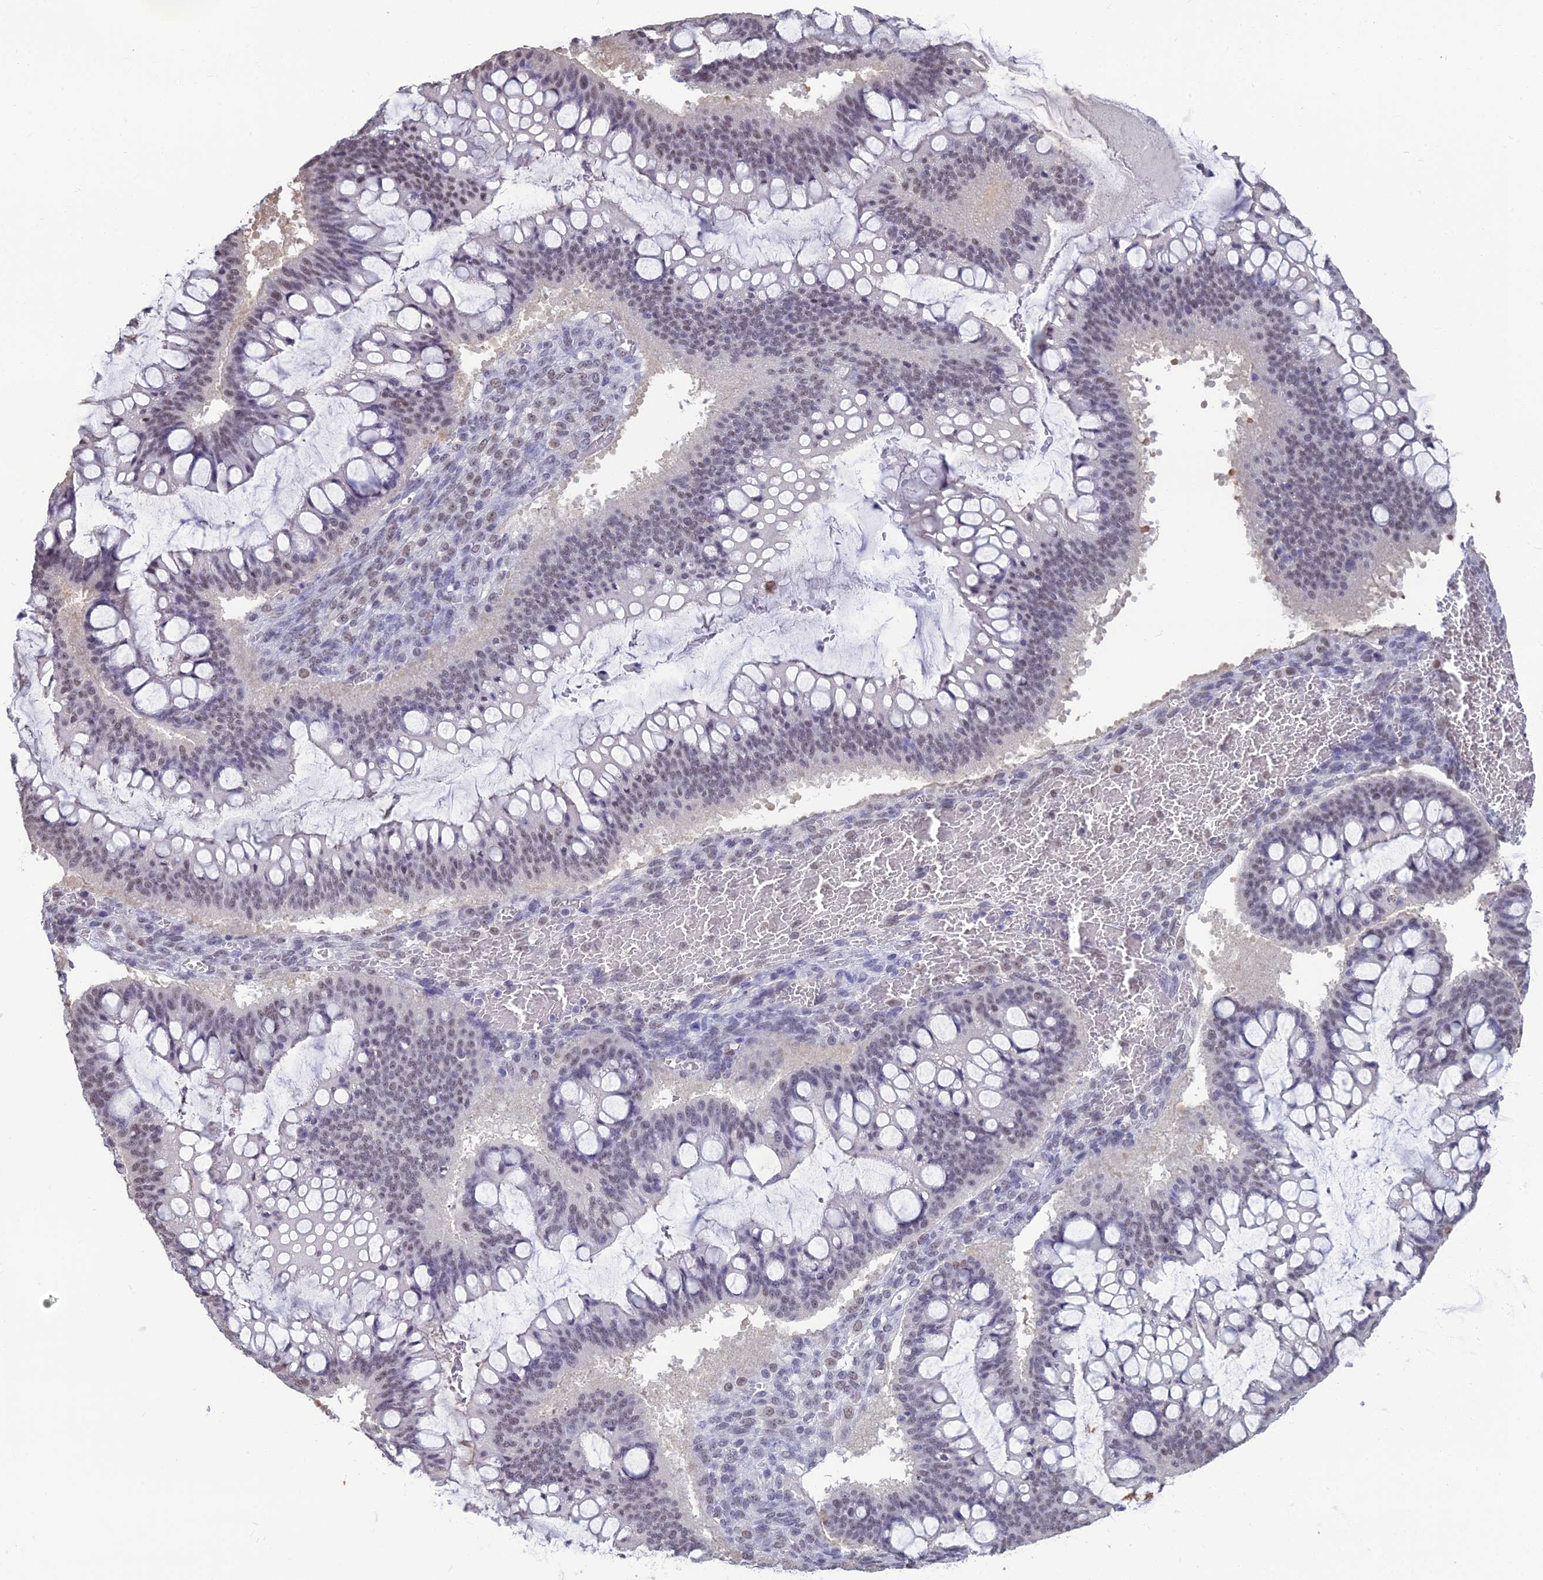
{"staining": {"intensity": "weak", "quantity": "25%-75%", "location": "nuclear"}, "tissue": "ovarian cancer", "cell_type": "Tumor cells", "image_type": "cancer", "snomed": [{"axis": "morphology", "description": "Cystadenocarcinoma, mucinous, NOS"}, {"axis": "topography", "description": "Ovary"}], "caption": "High-power microscopy captured an immunohistochemistry histopathology image of ovarian cancer (mucinous cystadenocarcinoma), revealing weak nuclear staining in approximately 25%-75% of tumor cells. The staining was performed using DAB, with brown indicating positive protein expression. Nuclei are stained blue with hematoxylin.", "gene": "SRSF7", "patient": {"sex": "female", "age": 73}}